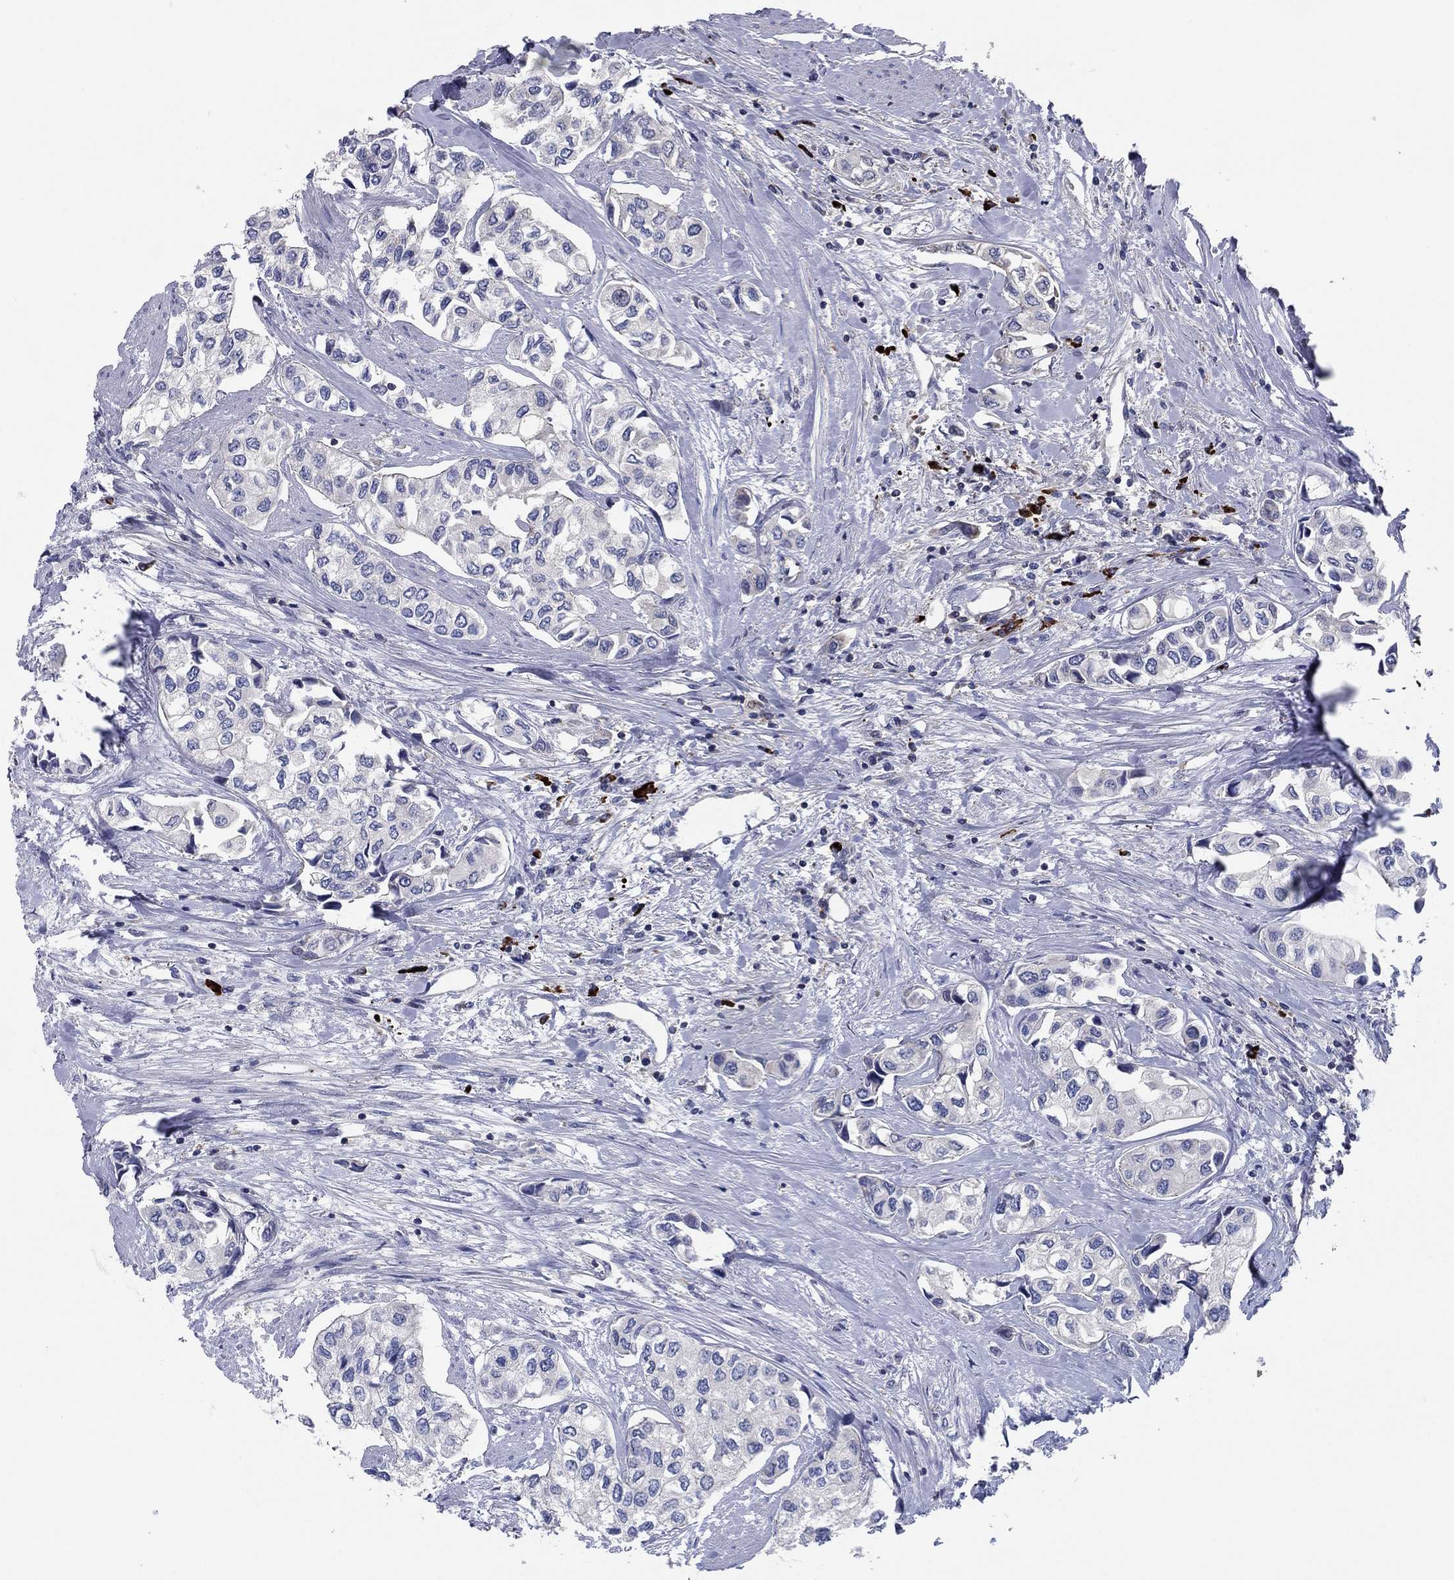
{"staining": {"intensity": "negative", "quantity": "none", "location": "none"}, "tissue": "urothelial cancer", "cell_type": "Tumor cells", "image_type": "cancer", "snomed": [{"axis": "morphology", "description": "Urothelial carcinoma, High grade"}, {"axis": "topography", "description": "Urinary bladder"}], "caption": "Histopathology image shows no significant protein expression in tumor cells of high-grade urothelial carcinoma. The staining was performed using DAB (3,3'-diaminobenzidine) to visualize the protein expression in brown, while the nuclei were stained in blue with hematoxylin (Magnification: 20x).", "gene": "PVR", "patient": {"sex": "male", "age": 73}}